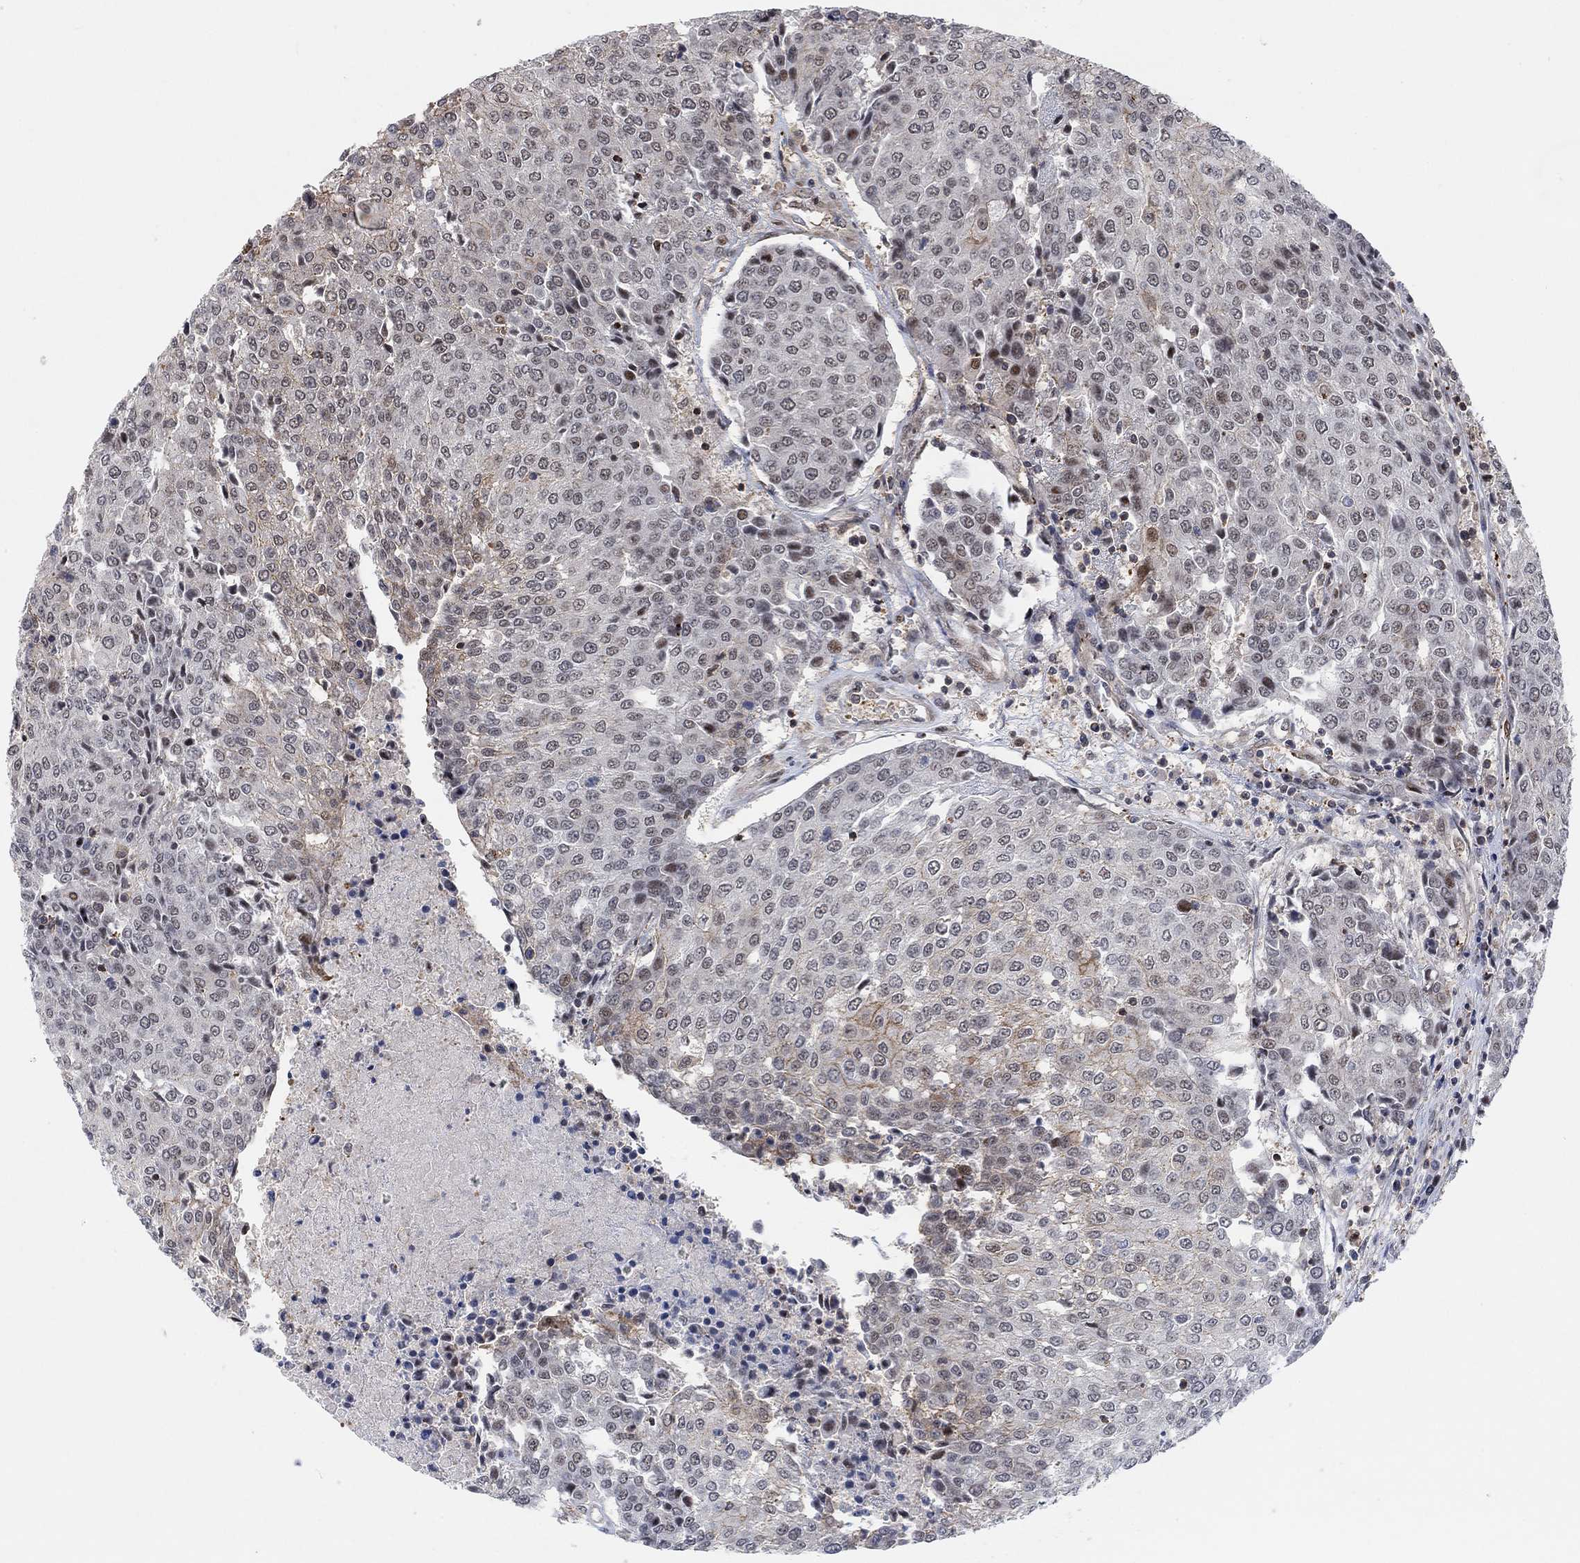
{"staining": {"intensity": "moderate", "quantity": "<25%", "location": "cytoplasmic/membranous"}, "tissue": "urothelial cancer", "cell_type": "Tumor cells", "image_type": "cancer", "snomed": [{"axis": "morphology", "description": "Urothelial carcinoma, High grade"}, {"axis": "topography", "description": "Urinary bladder"}], "caption": "A high-resolution histopathology image shows immunohistochemistry (IHC) staining of urothelial cancer, which demonstrates moderate cytoplasmic/membranous staining in approximately <25% of tumor cells.", "gene": "PWWP2B", "patient": {"sex": "female", "age": 85}}